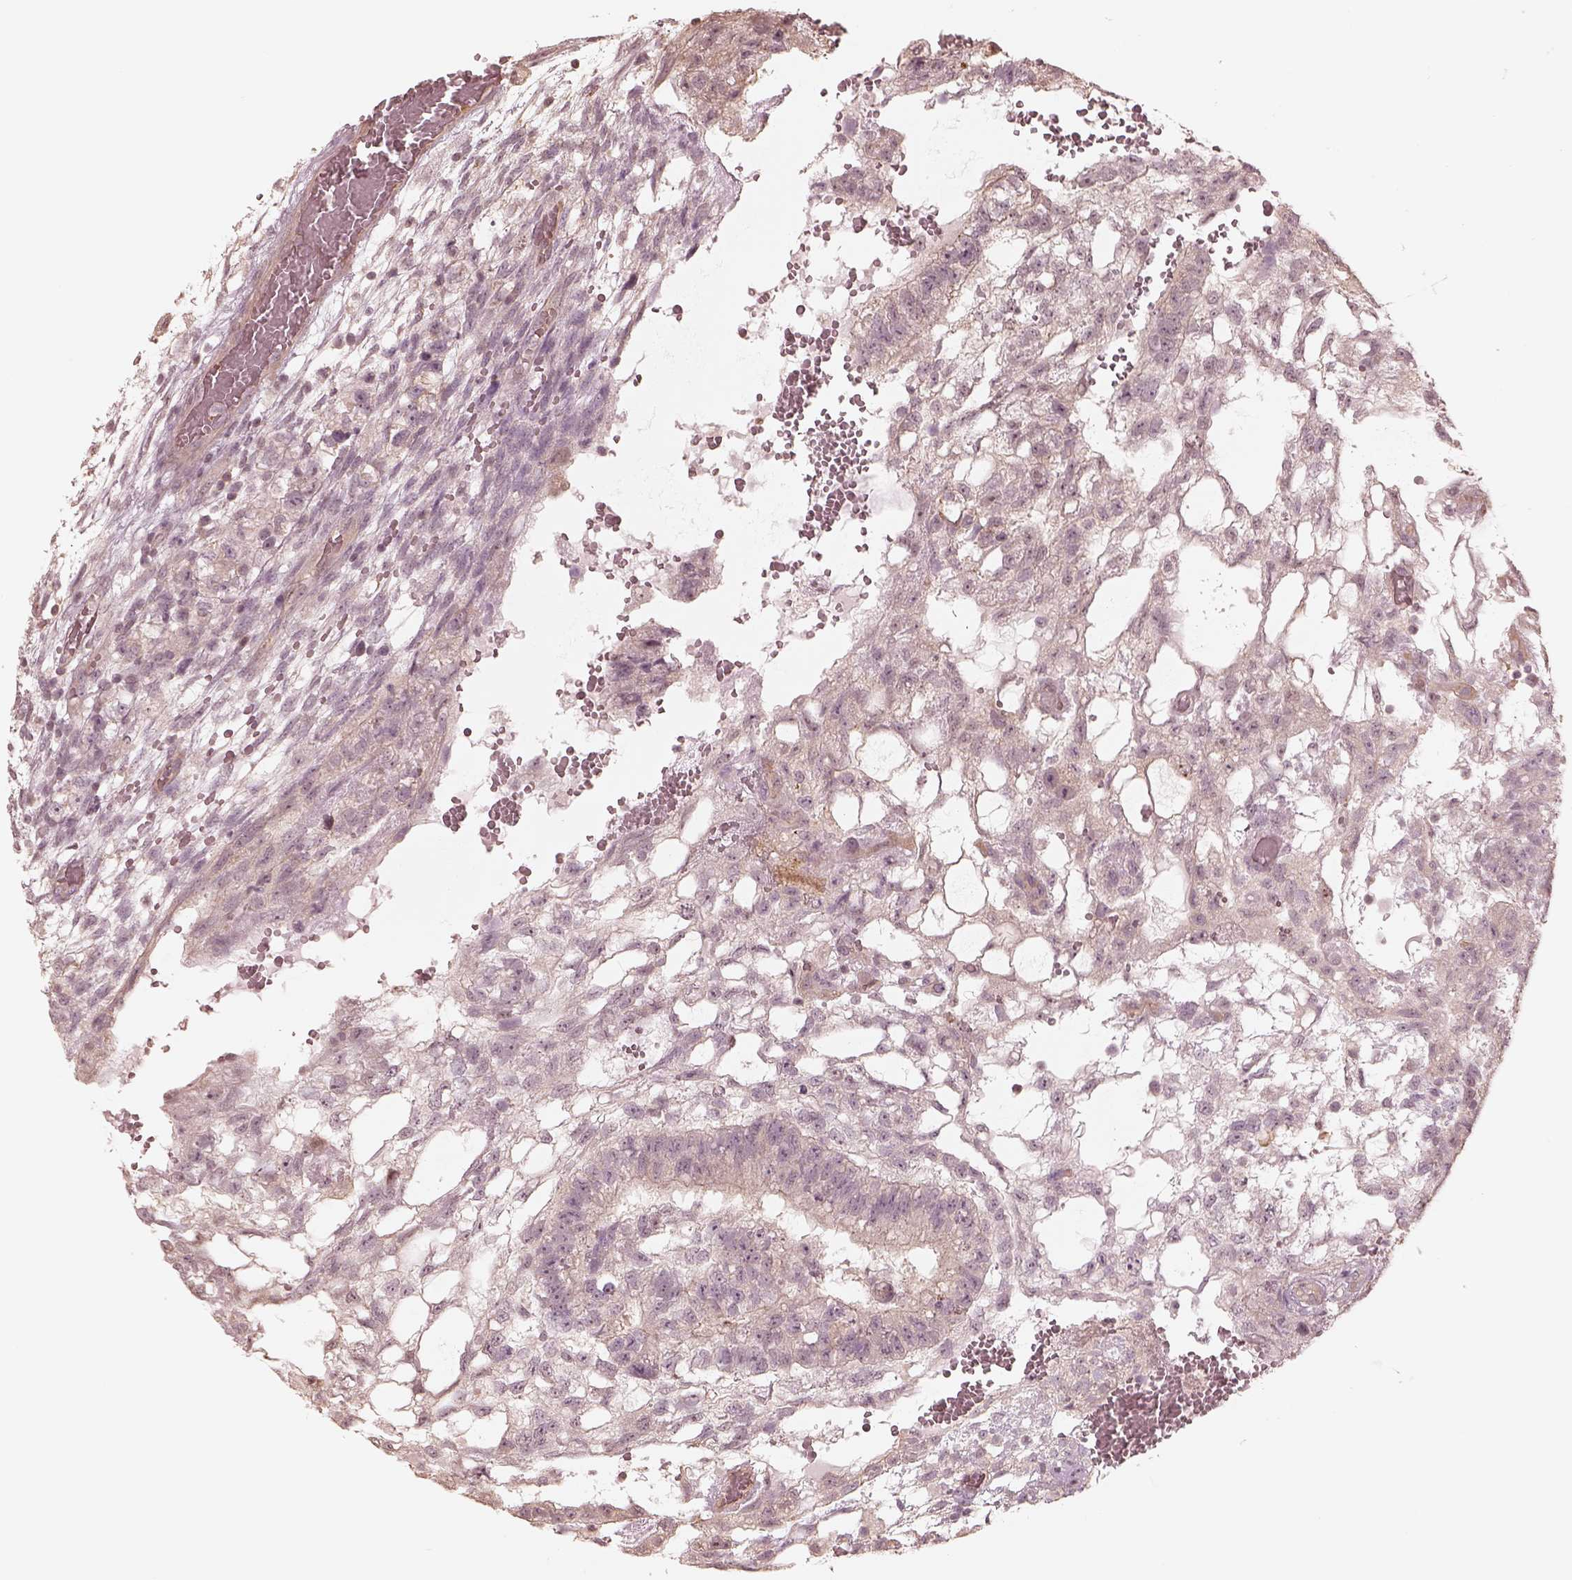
{"staining": {"intensity": "weak", "quantity": "<25%", "location": "cytoplasmic/membranous"}, "tissue": "testis cancer", "cell_type": "Tumor cells", "image_type": "cancer", "snomed": [{"axis": "morphology", "description": "Carcinoma, Embryonal, NOS"}, {"axis": "topography", "description": "Testis"}], "caption": "Immunohistochemical staining of human testis cancer exhibits no significant expression in tumor cells. Nuclei are stained in blue.", "gene": "KIF5C", "patient": {"sex": "male", "age": 32}}